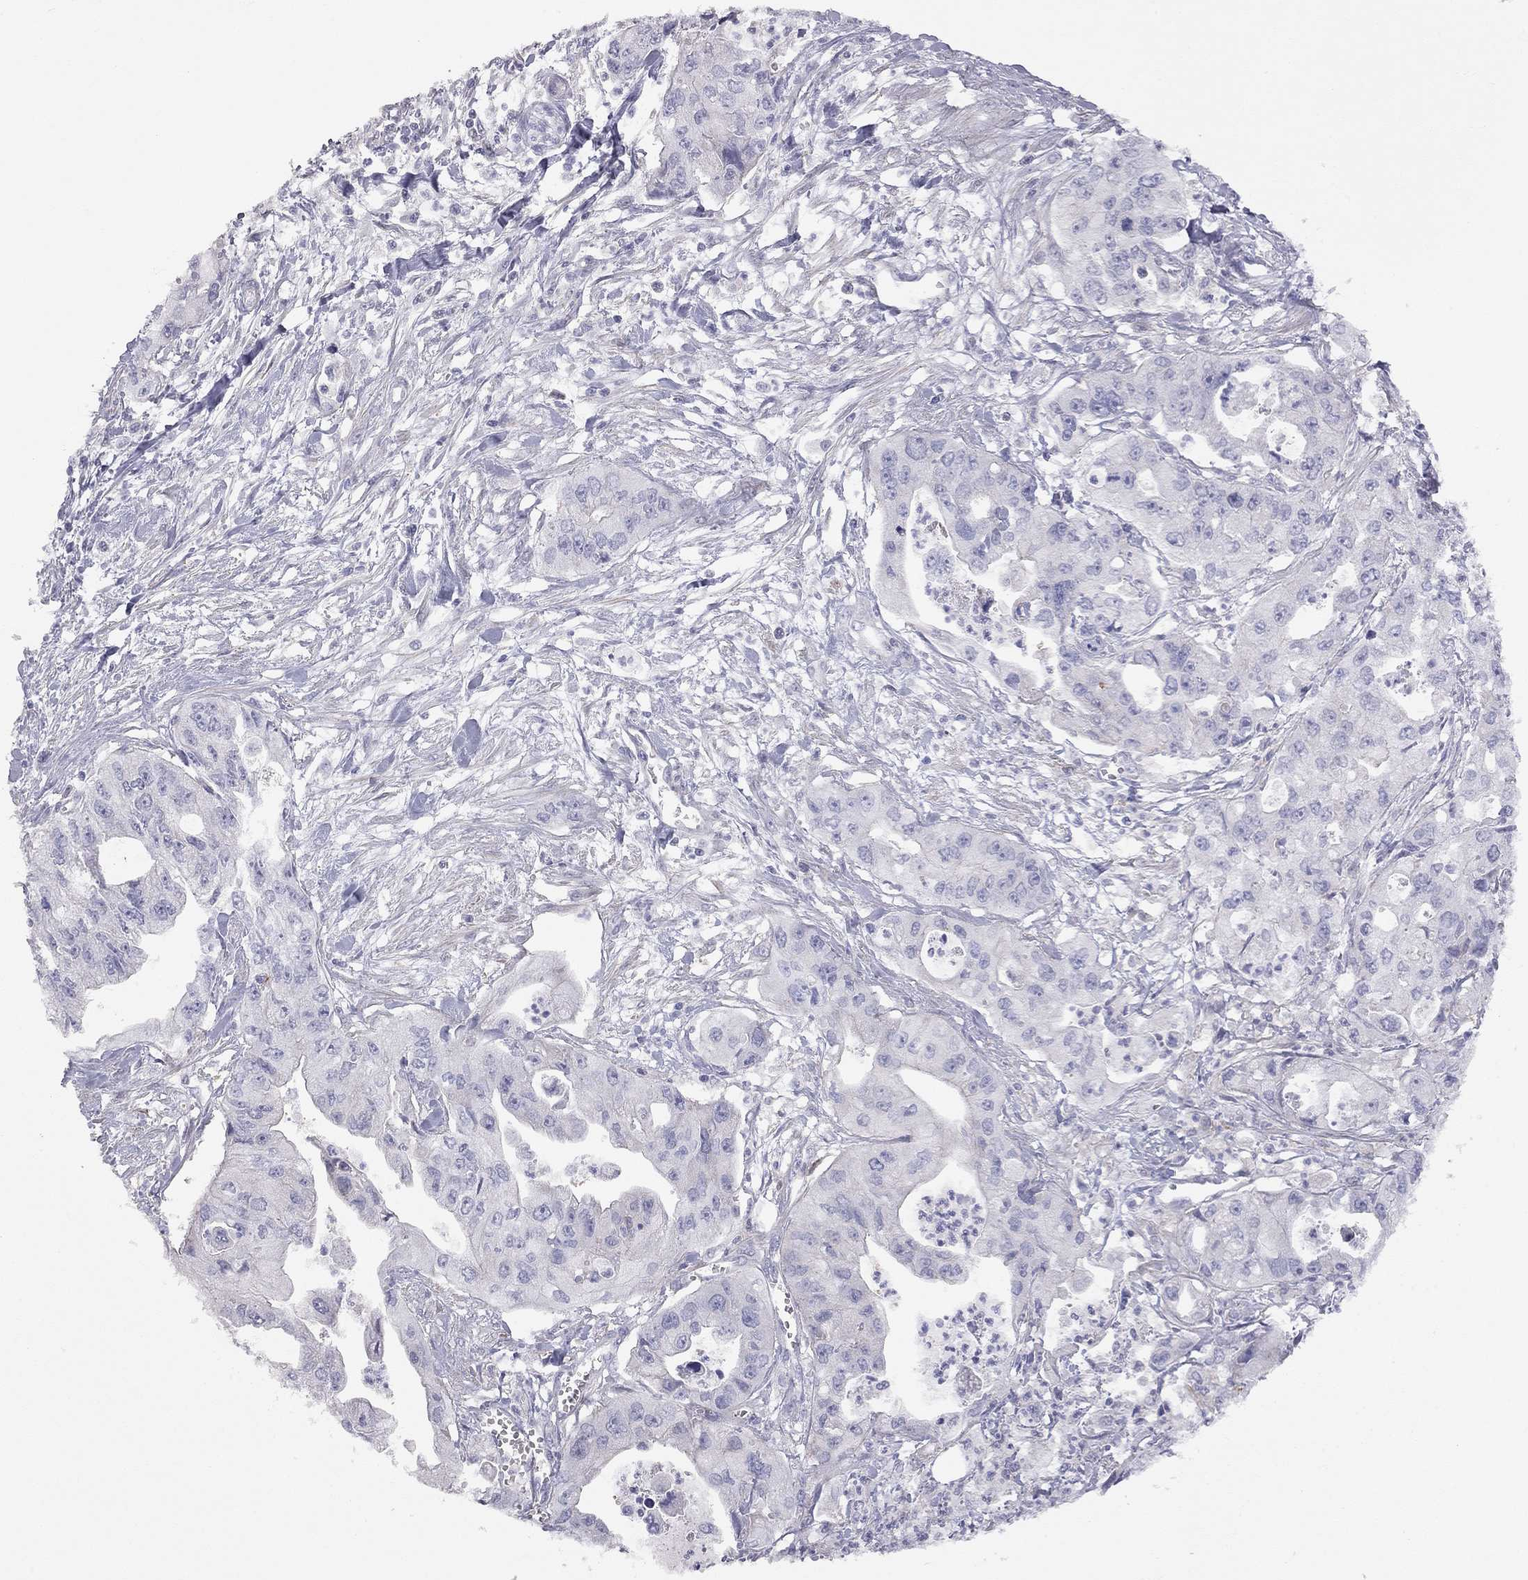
{"staining": {"intensity": "negative", "quantity": "none", "location": "none"}, "tissue": "pancreatic cancer", "cell_type": "Tumor cells", "image_type": "cancer", "snomed": [{"axis": "morphology", "description": "Adenocarcinoma, NOS"}, {"axis": "topography", "description": "Pancreas"}], "caption": "An immunohistochemistry image of pancreatic adenocarcinoma is shown. There is no staining in tumor cells of pancreatic adenocarcinoma. The staining was performed using DAB to visualize the protein expression in brown, while the nuclei were stained in blue with hematoxylin (Magnification: 20x).", "gene": "ADCYAP1", "patient": {"sex": "male", "age": 70}}